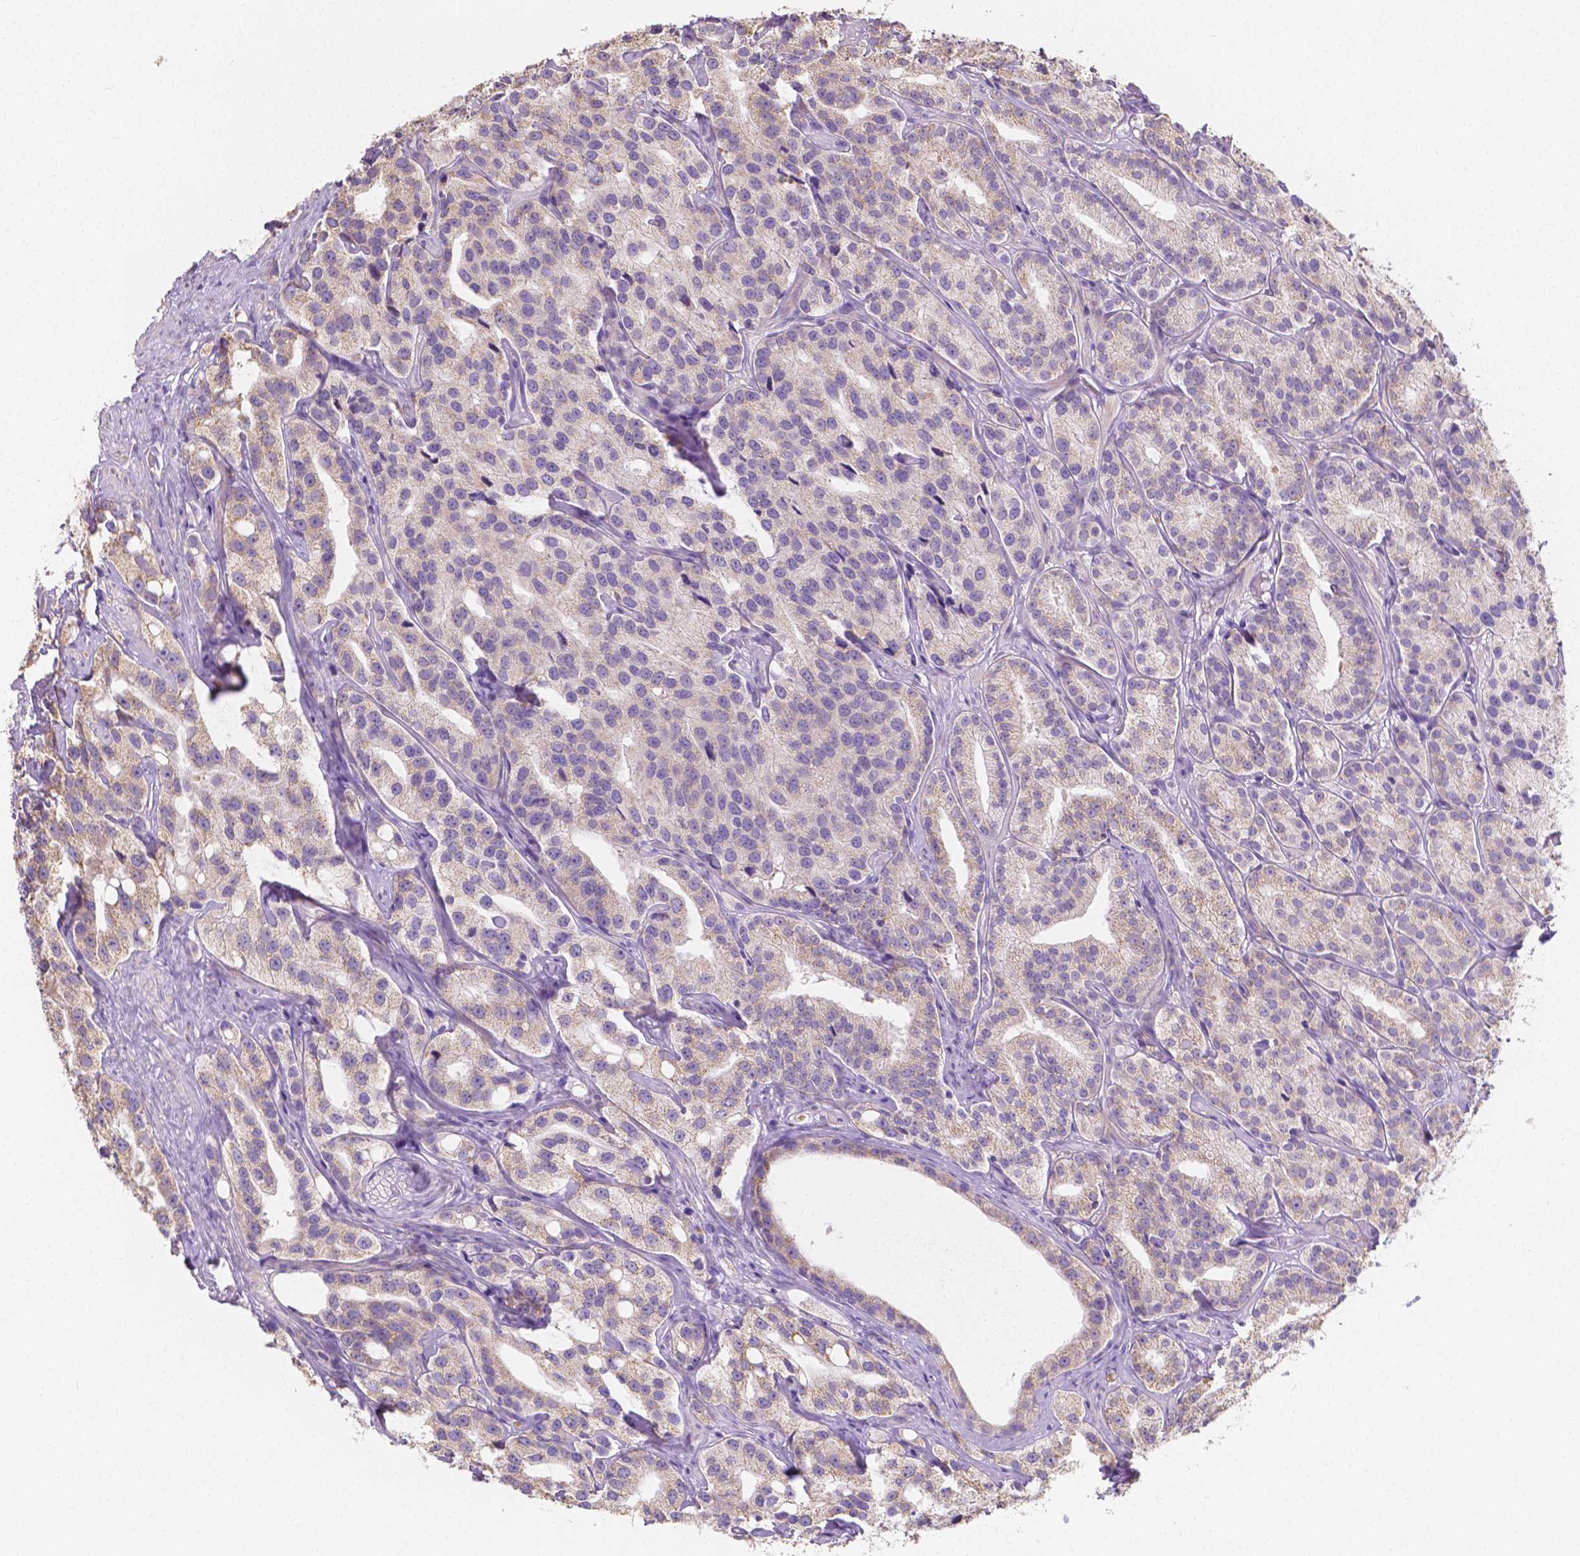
{"staining": {"intensity": "weak", "quantity": "25%-75%", "location": "cytoplasmic/membranous"}, "tissue": "prostate cancer", "cell_type": "Tumor cells", "image_type": "cancer", "snomed": [{"axis": "morphology", "description": "Adenocarcinoma, High grade"}, {"axis": "topography", "description": "Prostate"}], "caption": "This is a histology image of IHC staining of prostate cancer, which shows weak positivity in the cytoplasmic/membranous of tumor cells.", "gene": "TMEM130", "patient": {"sex": "male", "age": 75}}